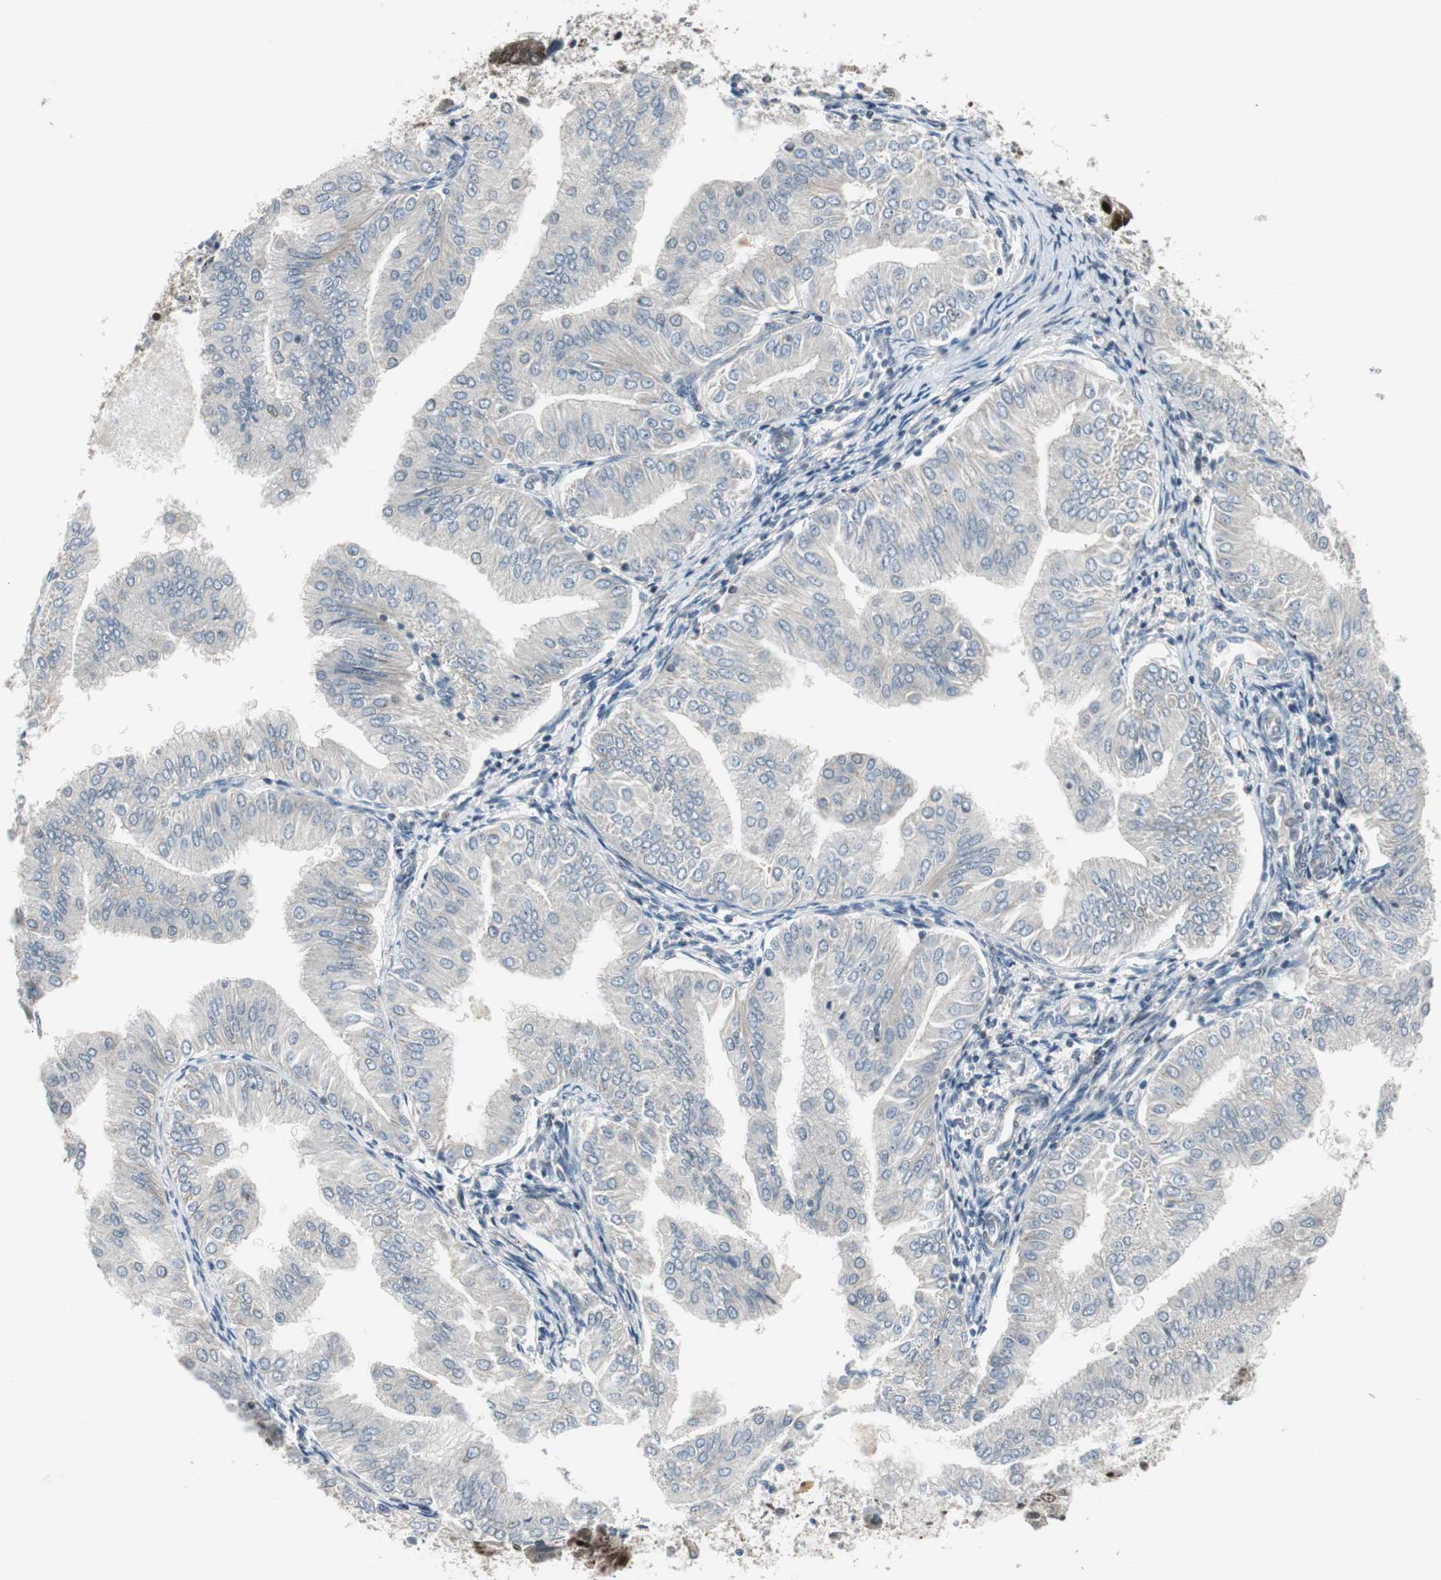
{"staining": {"intensity": "negative", "quantity": "none", "location": "none"}, "tissue": "endometrial cancer", "cell_type": "Tumor cells", "image_type": "cancer", "snomed": [{"axis": "morphology", "description": "Adenocarcinoma, NOS"}, {"axis": "topography", "description": "Endometrium"}], "caption": "This is a photomicrograph of immunohistochemistry staining of endometrial adenocarcinoma, which shows no expression in tumor cells.", "gene": "AJUBA", "patient": {"sex": "female", "age": 53}}